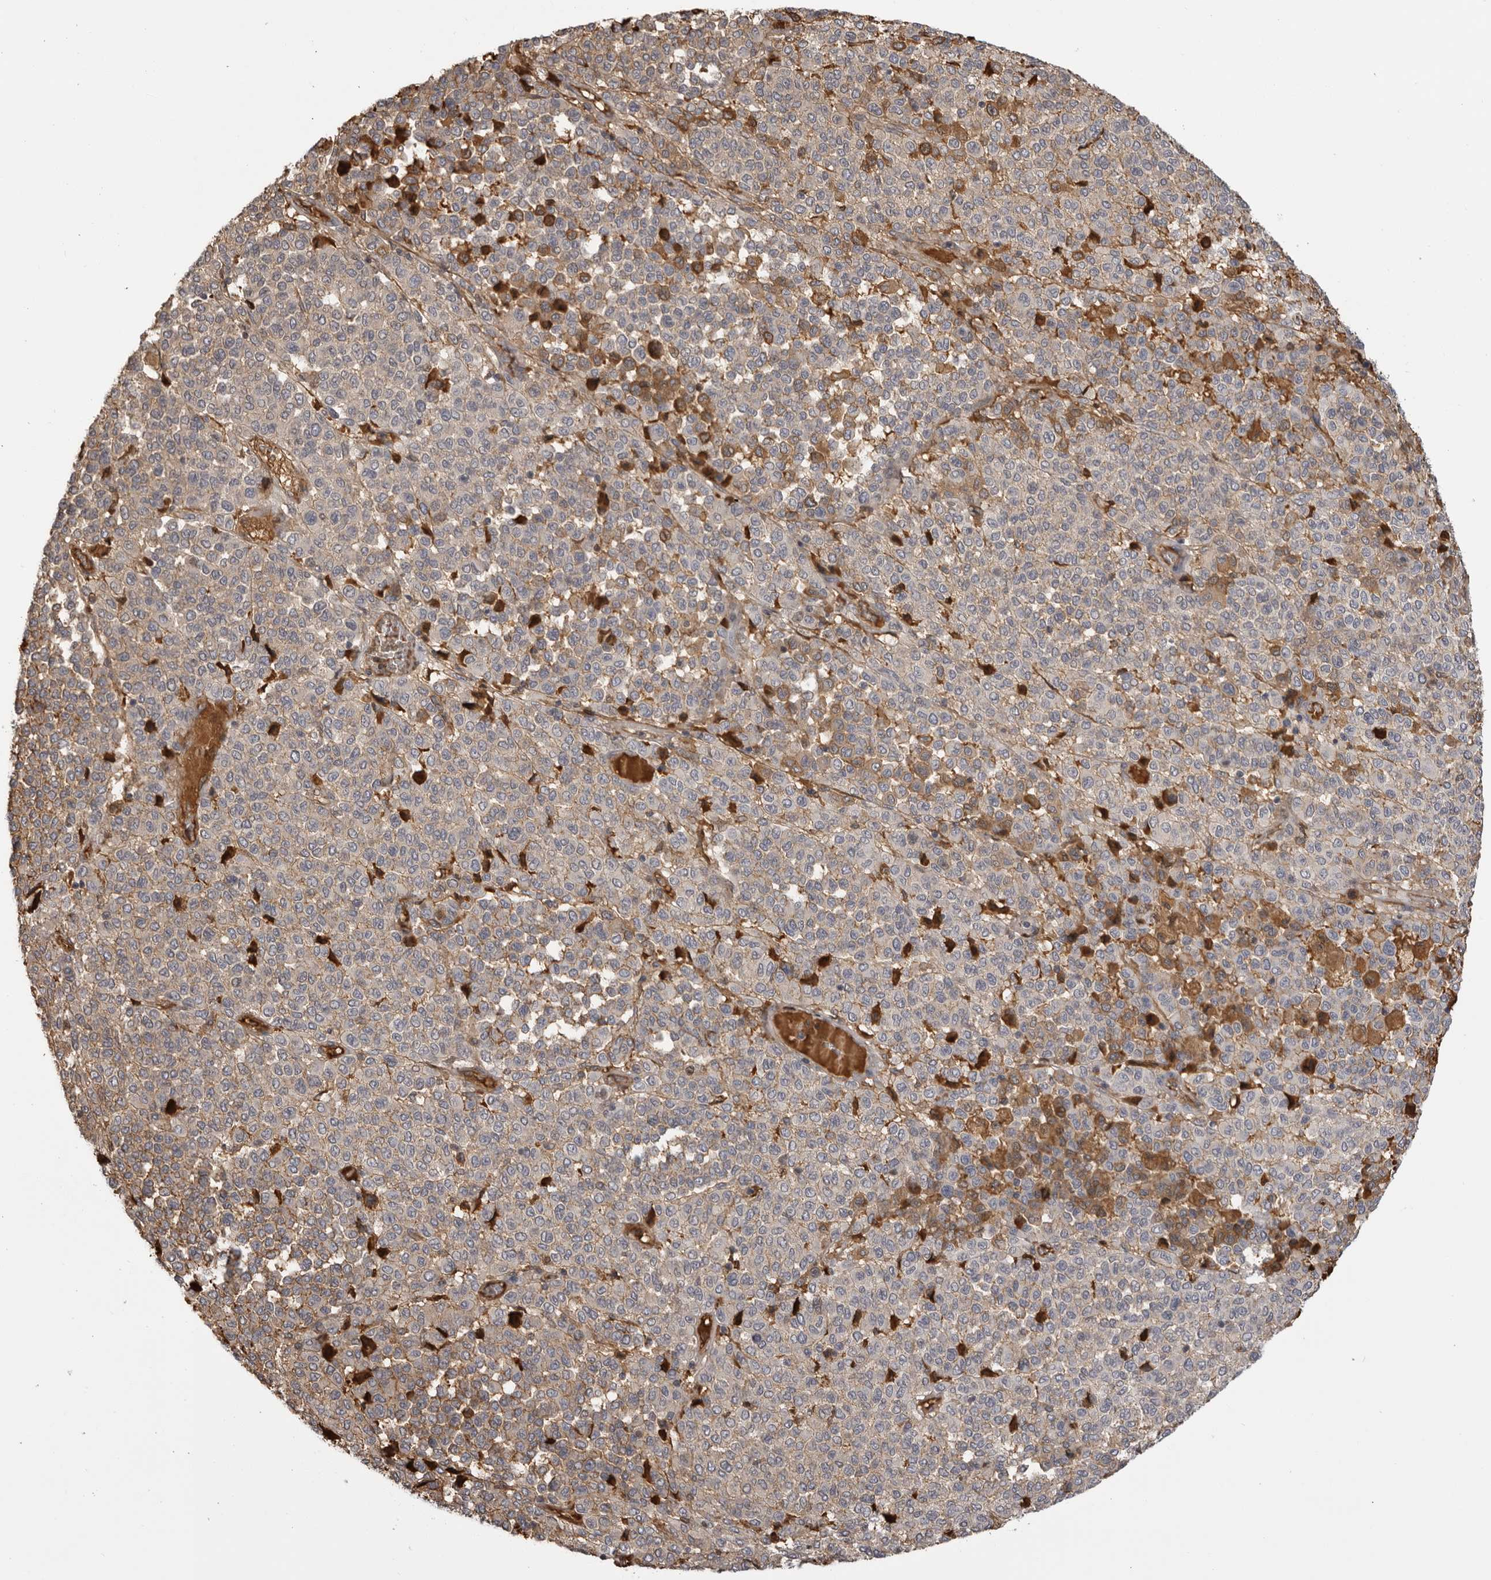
{"staining": {"intensity": "weak", "quantity": "<25%", "location": "cytoplasmic/membranous"}, "tissue": "melanoma", "cell_type": "Tumor cells", "image_type": "cancer", "snomed": [{"axis": "morphology", "description": "Malignant melanoma, Metastatic site"}, {"axis": "topography", "description": "Pancreas"}], "caption": "Photomicrograph shows no significant protein expression in tumor cells of malignant melanoma (metastatic site).", "gene": "PLEKHF2", "patient": {"sex": "female", "age": 30}}